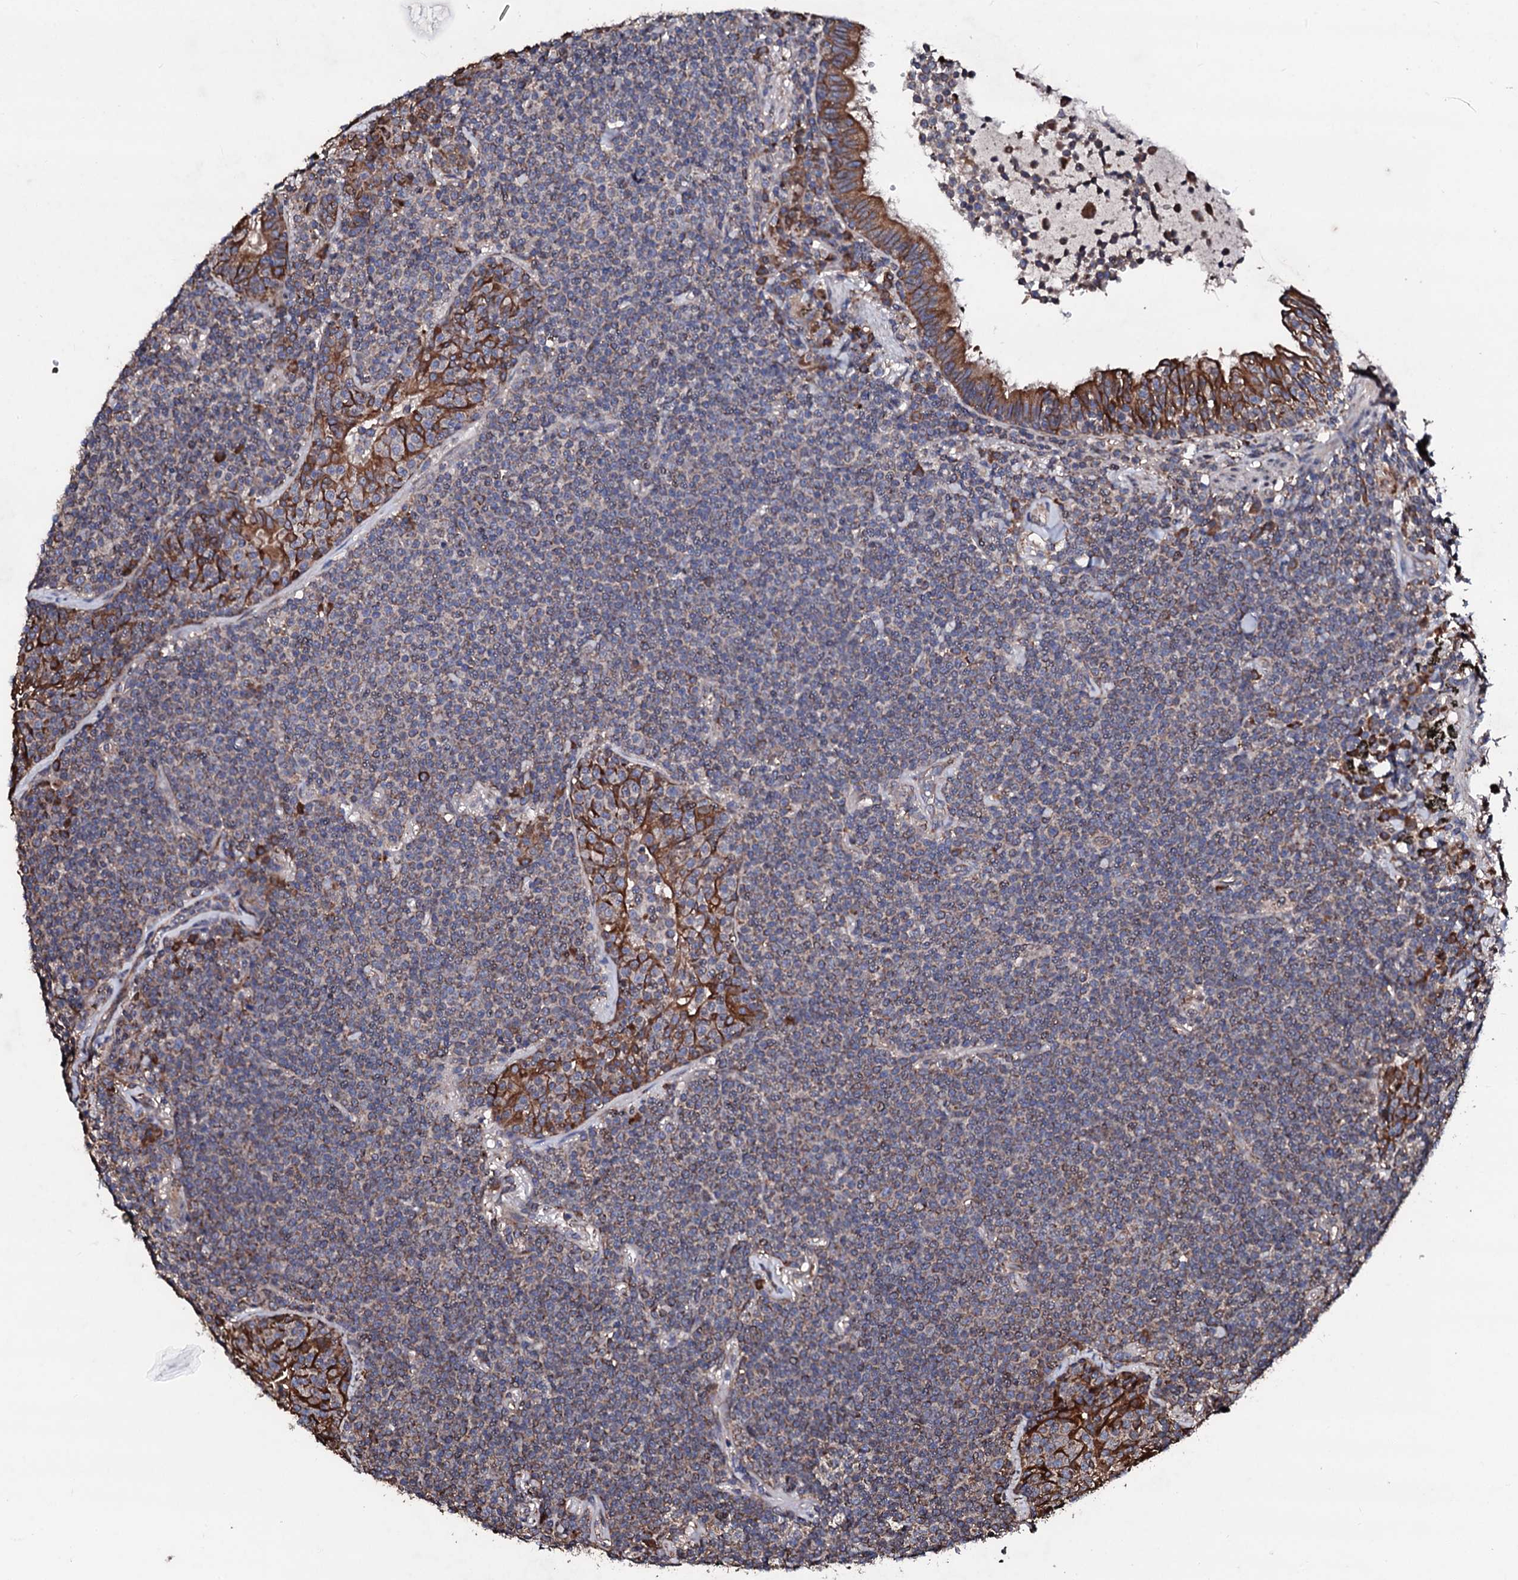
{"staining": {"intensity": "weak", "quantity": "25%-75%", "location": "cytoplasmic/membranous"}, "tissue": "lymphoma", "cell_type": "Tumor cells", "image_type": "cancer", "snomed": [{"axis": "morphology", "description": "Malignant lymphoma, non-Hodgkin's type, Low grade"}, {"axis": "topography", "description": "Lung"}], "caption": "About 25%-75% of tumor cells in lymphoma reveal weak cytoplasmic/membranous protein staining as visualized by brown immunohistochemical staining.", "gene": "CKAP5", "patient": {"sex": "female", "age": 71}}